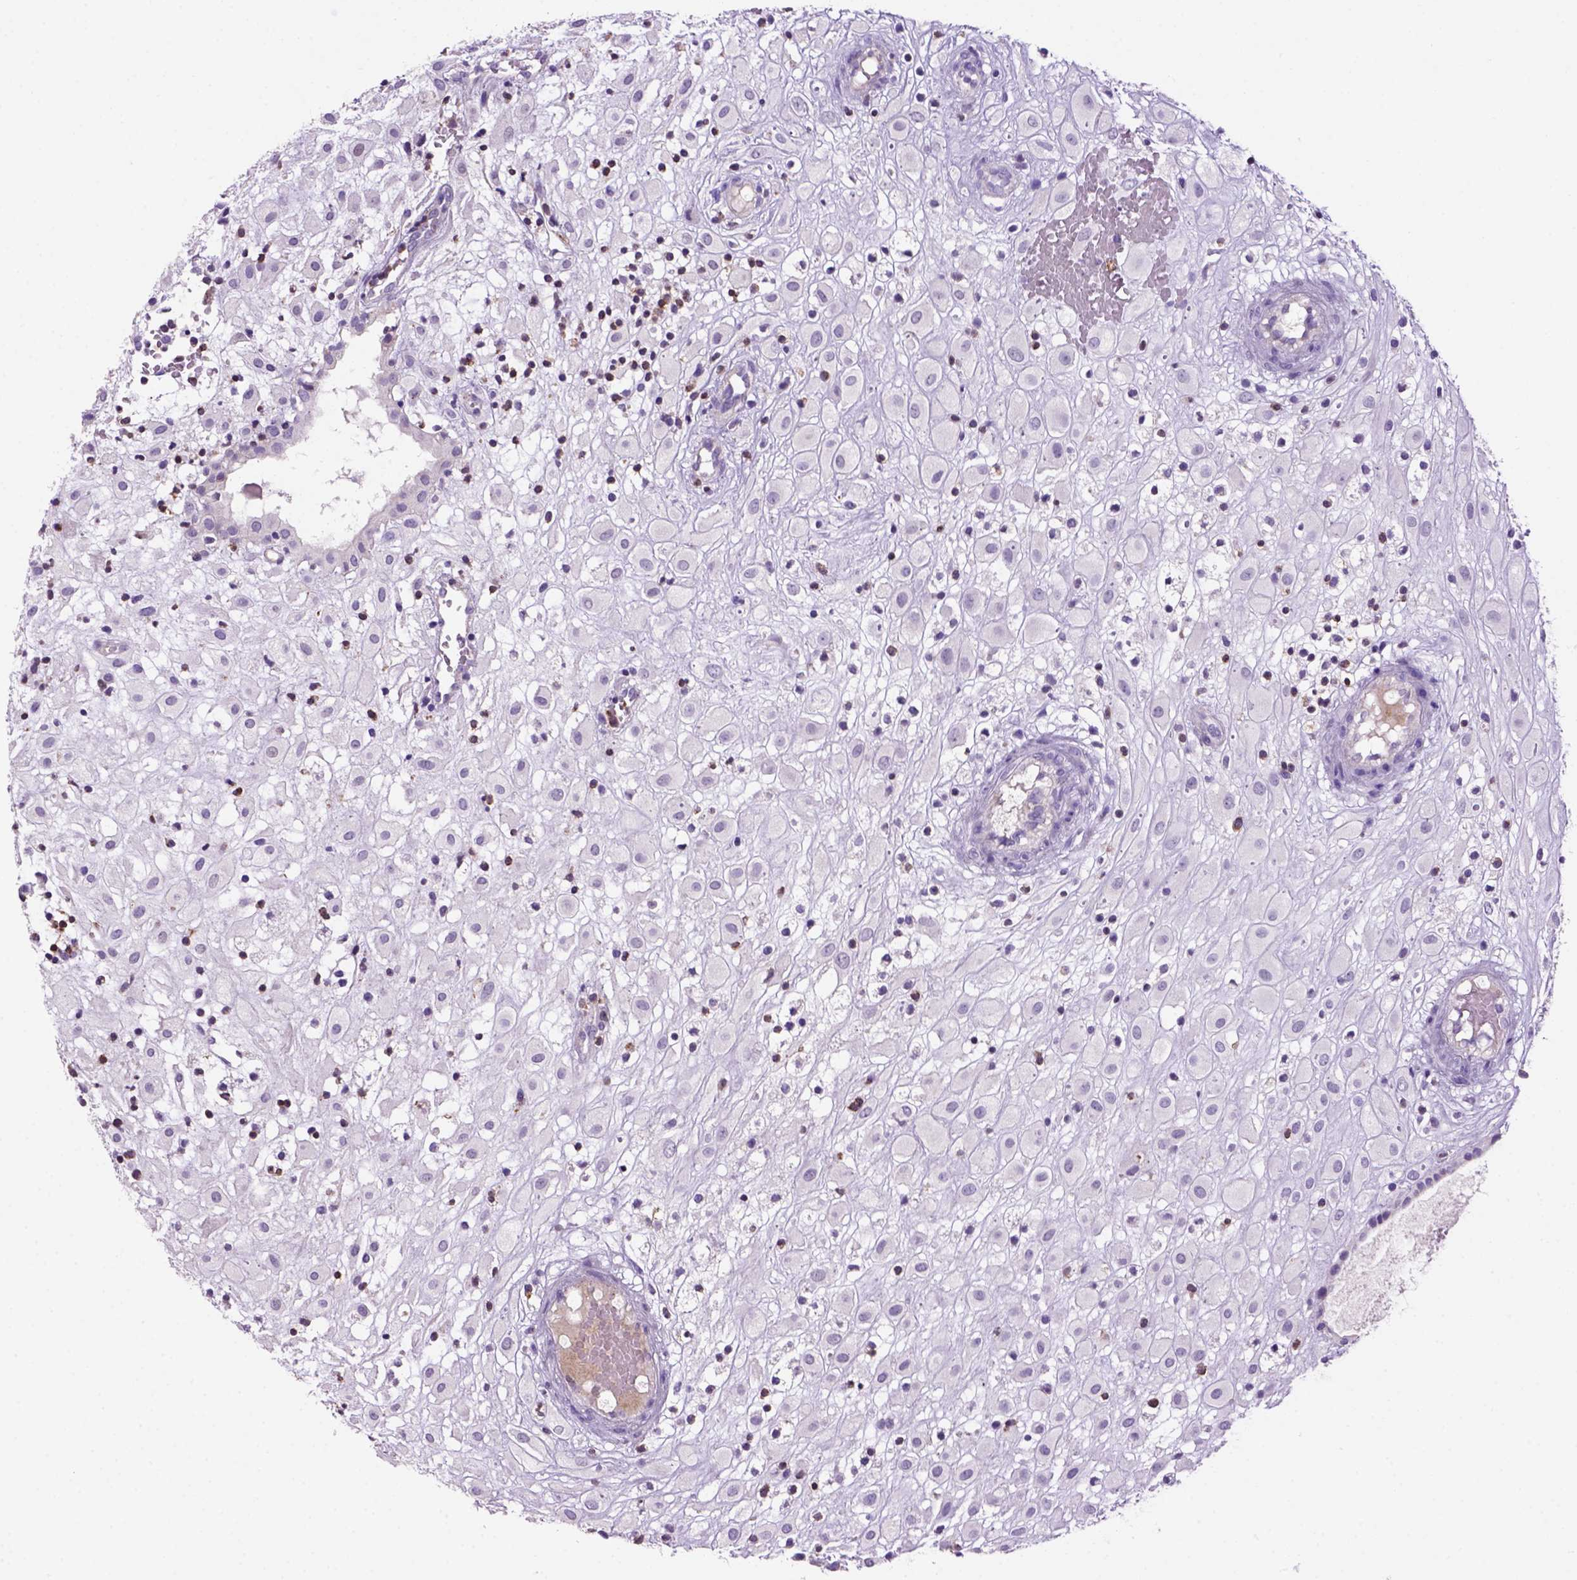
{"staining": {"intensity": "negative", "quantity": "none", "location": "none"}, "tissue": "placenta", "cell_type": "Decidual cells", "image_type": "normal", "snomed": [{"axis": "morphology", "description": "Normal tissue, NOS"}, {"axis": "topography", "description": "Placenta"}], "caption": "Immunohistochemistry (IHC) histopathology image of unremarkable placenta: placenta stained with DAB (3,3'-diaminobenzidine) displays no significant protein positivity in decidual cells.", "gene": "CD3E", "patient": {"sex": "female", "age": 24}}